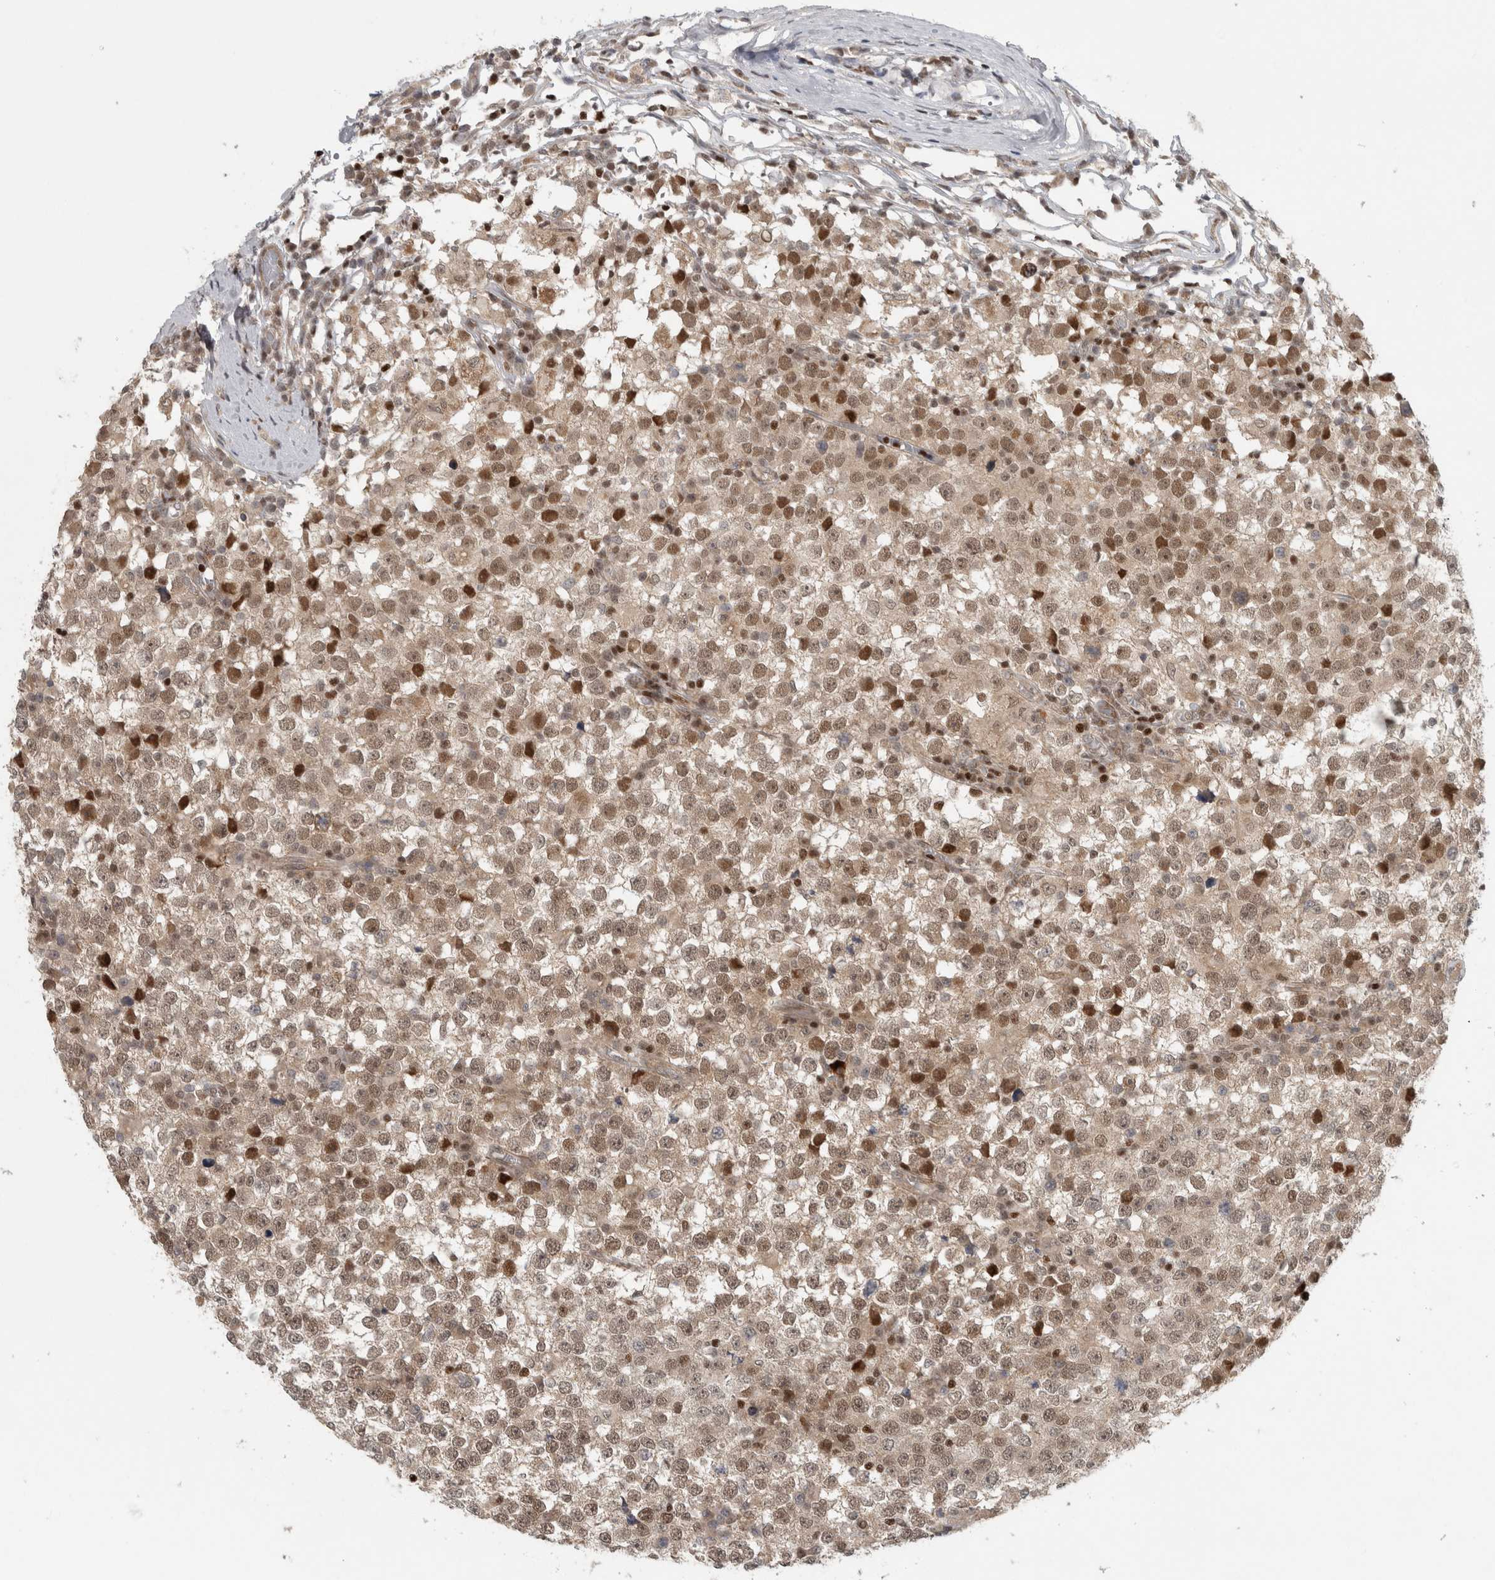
{"staining": {"intensity": "moderate", "quantity": ">75%", "location": "cytoplasmic/membranous,nuclear"}, "tissue": "testis cancer", "cell_type": "Tumor cells", "image_type": "cancer", "snomed": [{"axis": "morphology", "description": "Seminoma, NOS"}, {"axis": "topography", "description": "Testis"}], "caption": "IHC photomicrograph of human seminoma (testis) stained for a protein (brown), which exhibits medium levels of moderate cytoplasmic/membranous and nuclear positivity in approximately >75% of tumor cells.", "gene": "KDM8", "patient": {"sex": "male", "age": 65}}